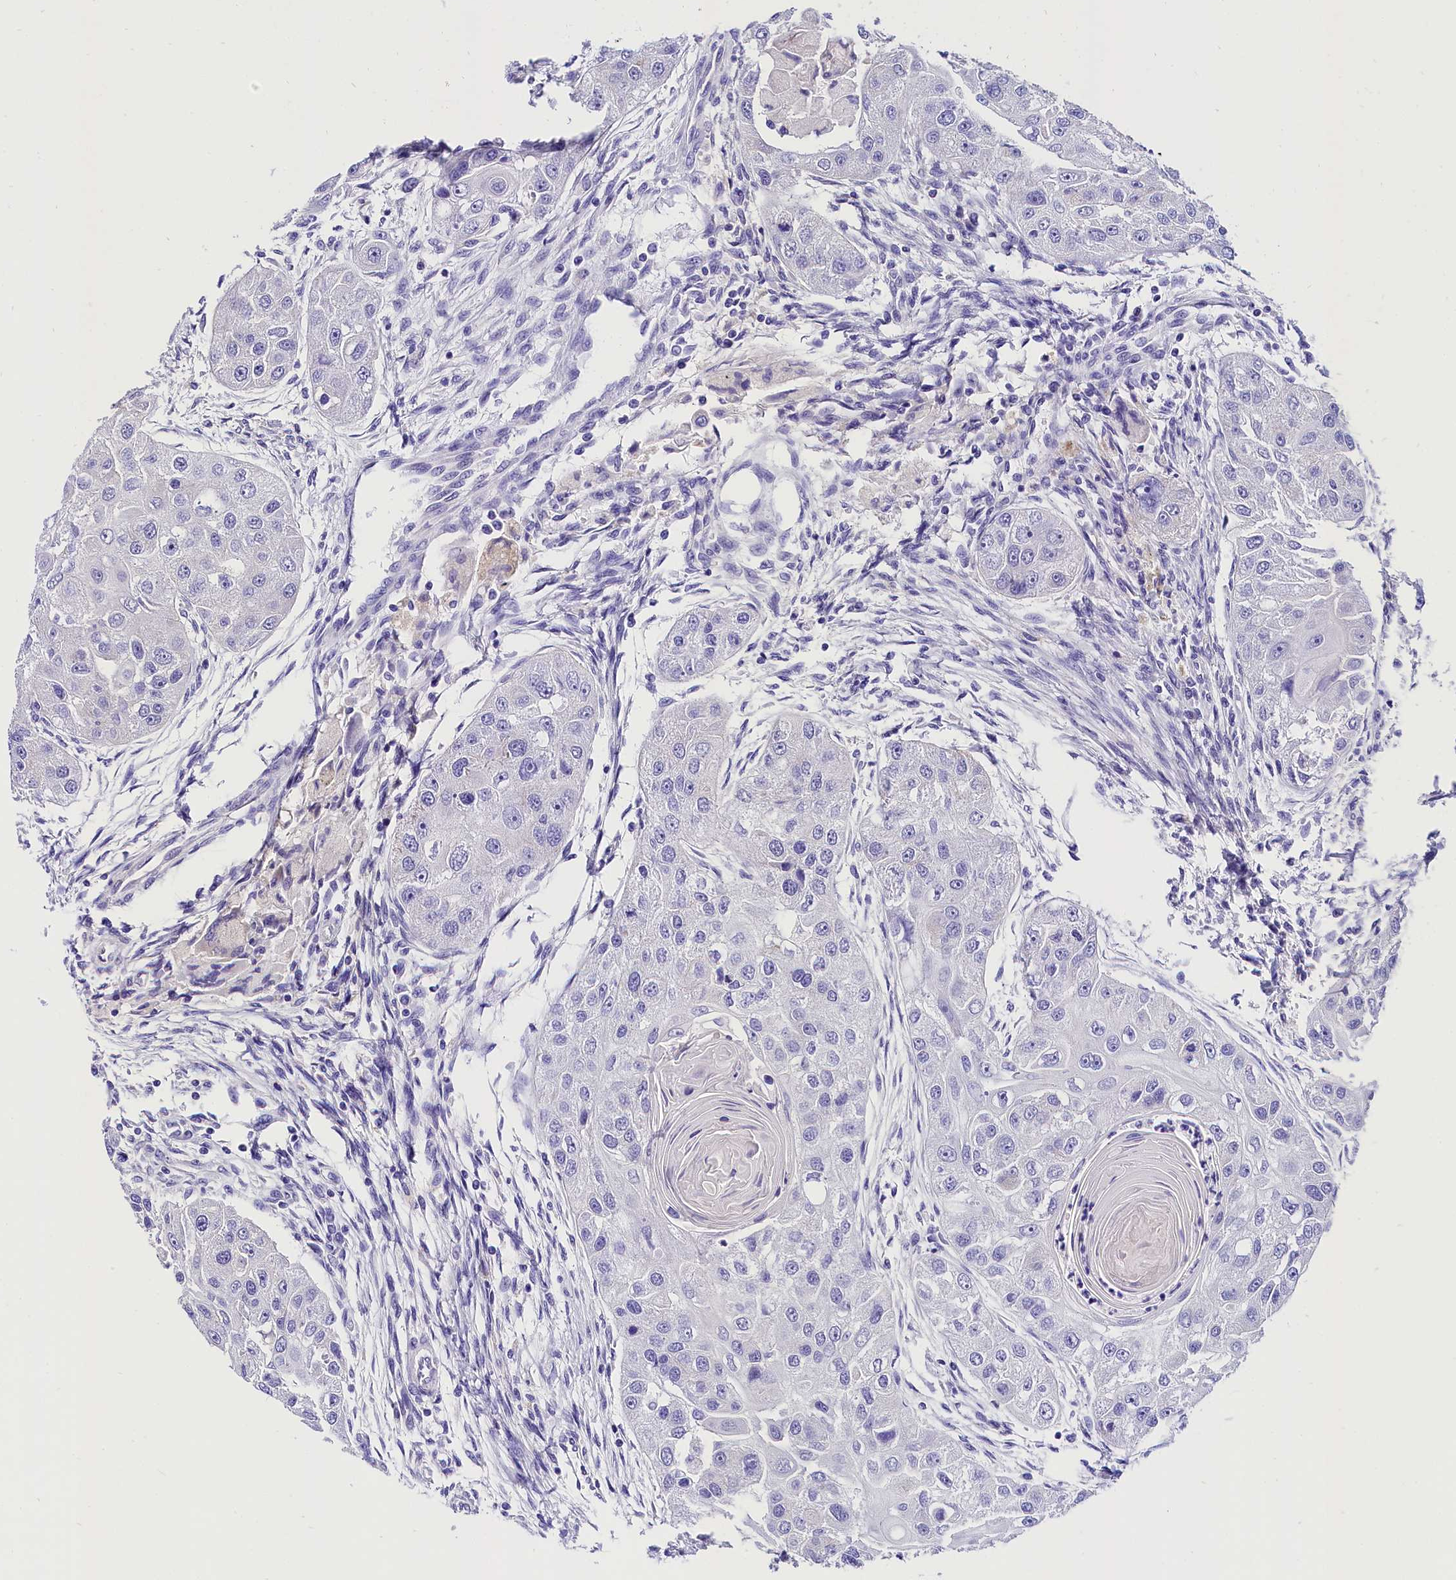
{"staining": {"intensity": "negative", "quantity": "none", "location": "none"}, "tissue": "head and neck cancer", "cell_type": "Tumor cells", "image_type": "cancer", "snomed": [{"axis": "morphology", "description": "Normal tissue, NOS"}, {"axis": "morphology", "description": "Squamous cell carcinoma, NOS"}, {"axis": "topography", "description": "Skeletal muscle"}, {"axis": "topography", "description": "Head-Neck"}], "caption": "This is a micrograph of immunohistochemistry staining of head and neck cancer (squamous cell carcinoma), which shows no staining in tumor cells.", "gene": "ACAA2", "patient": {"sex": "male", "age": 51}}